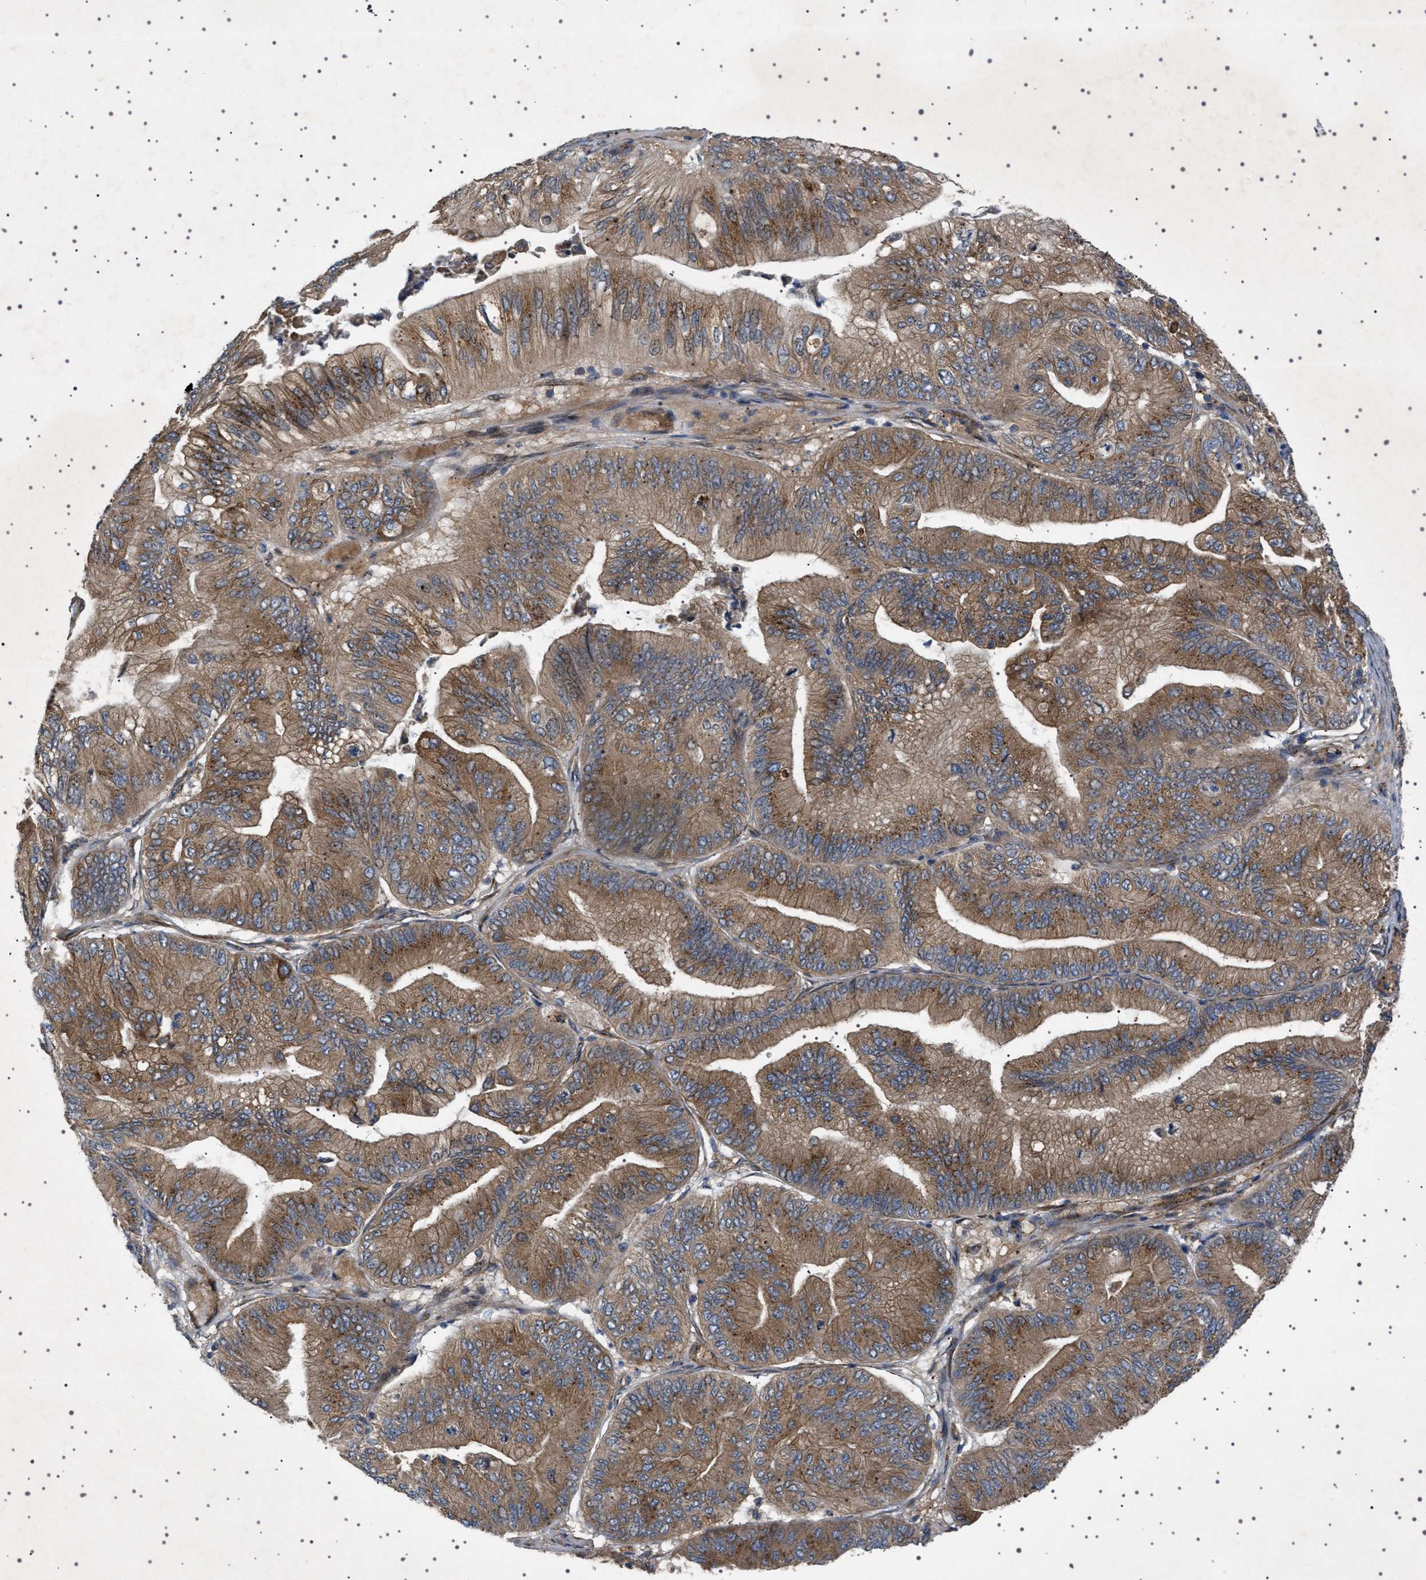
{"staining": {"intensity": "strong", "quantity": ">75%", "location": "cytoplasmic/membranous"}, "tissue": "ovarian cancer", "cell_type": "Tumor cells", "image_type": "cancer", "snomed": [{"axis": "morphology", "description": "Cystadenocarcinoma, mucinous, NOS"}, {"axis": "topography", "description": "Ovary"}], "caption": "Ovarian mucinous cystadenocarcinoma stained with DAB (3,3'-diaminobenzidine) immunohistochemistry demonstrates high levels of strong cytoplasmic/membranous expression in approximately >75% of tumor cells.", "gene": "CCDC186", "patient": {"sex": "female", "age": 61}}